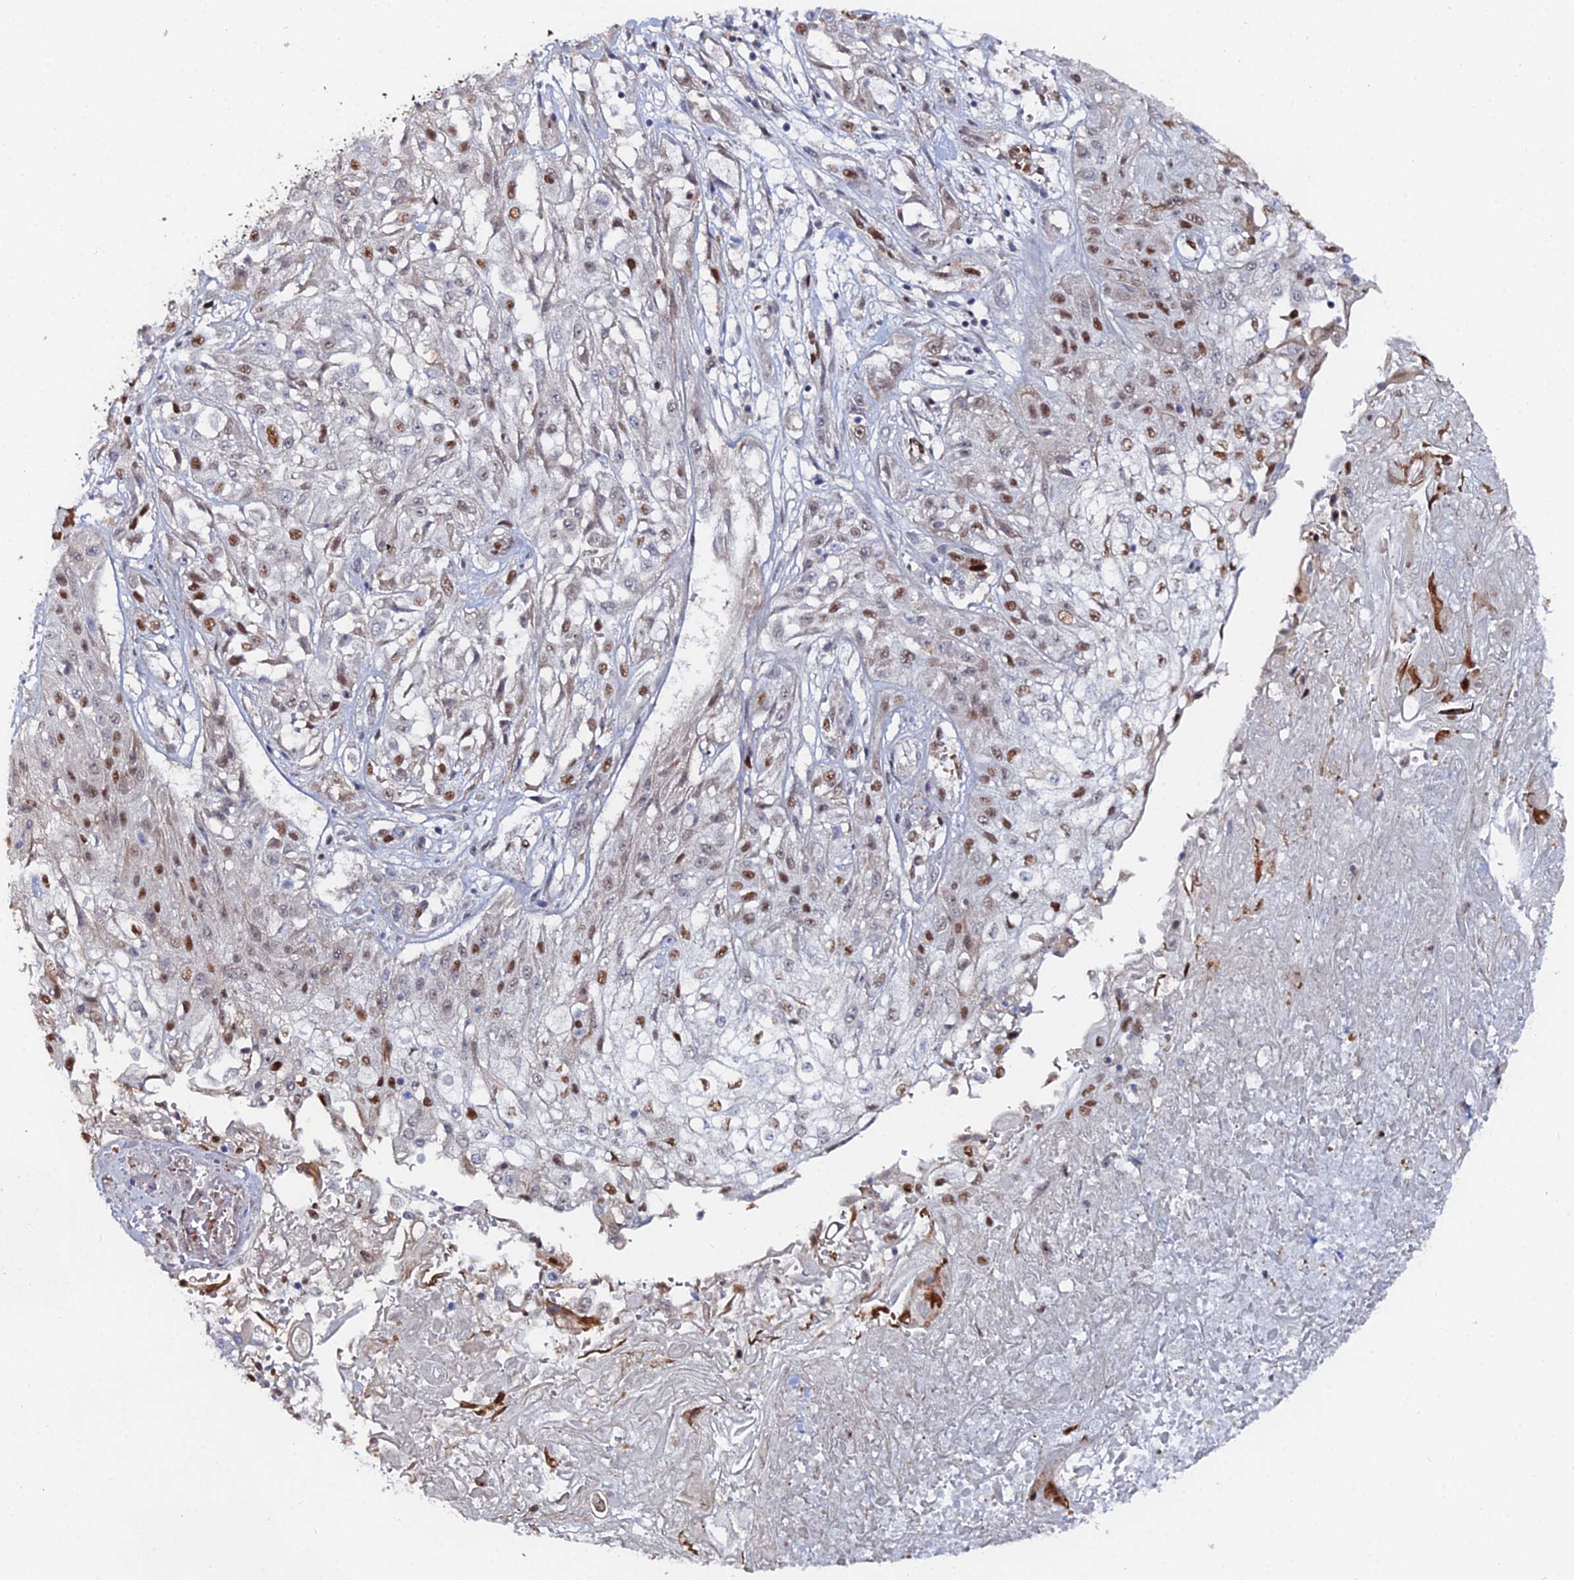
{"staining": {"intensity": "moderate", "quantity": ">75%", "location": "nuclear"}, "tissue": "skin cancer", "cell_type": "Tumor cells", "image_type": "cancer", "snomed": [{"axis": "morphology", "description": "Squamous cell carcinoma, NOS"}, {"axis": "morphology", "description": "Squamous cell carcinoma, metastatic, NOS"}, {"axis": "topography", "description": "Skin"}, {"axis": "topography", "description": "Lymph node"}], "caption": "The photomicrograph exhibits a brown stain indicating the presence of a protein in the nuclear of tumor cells in skin cancer.", "gene": "GSC2", "patient": {"sex": "male", "age": 75}}